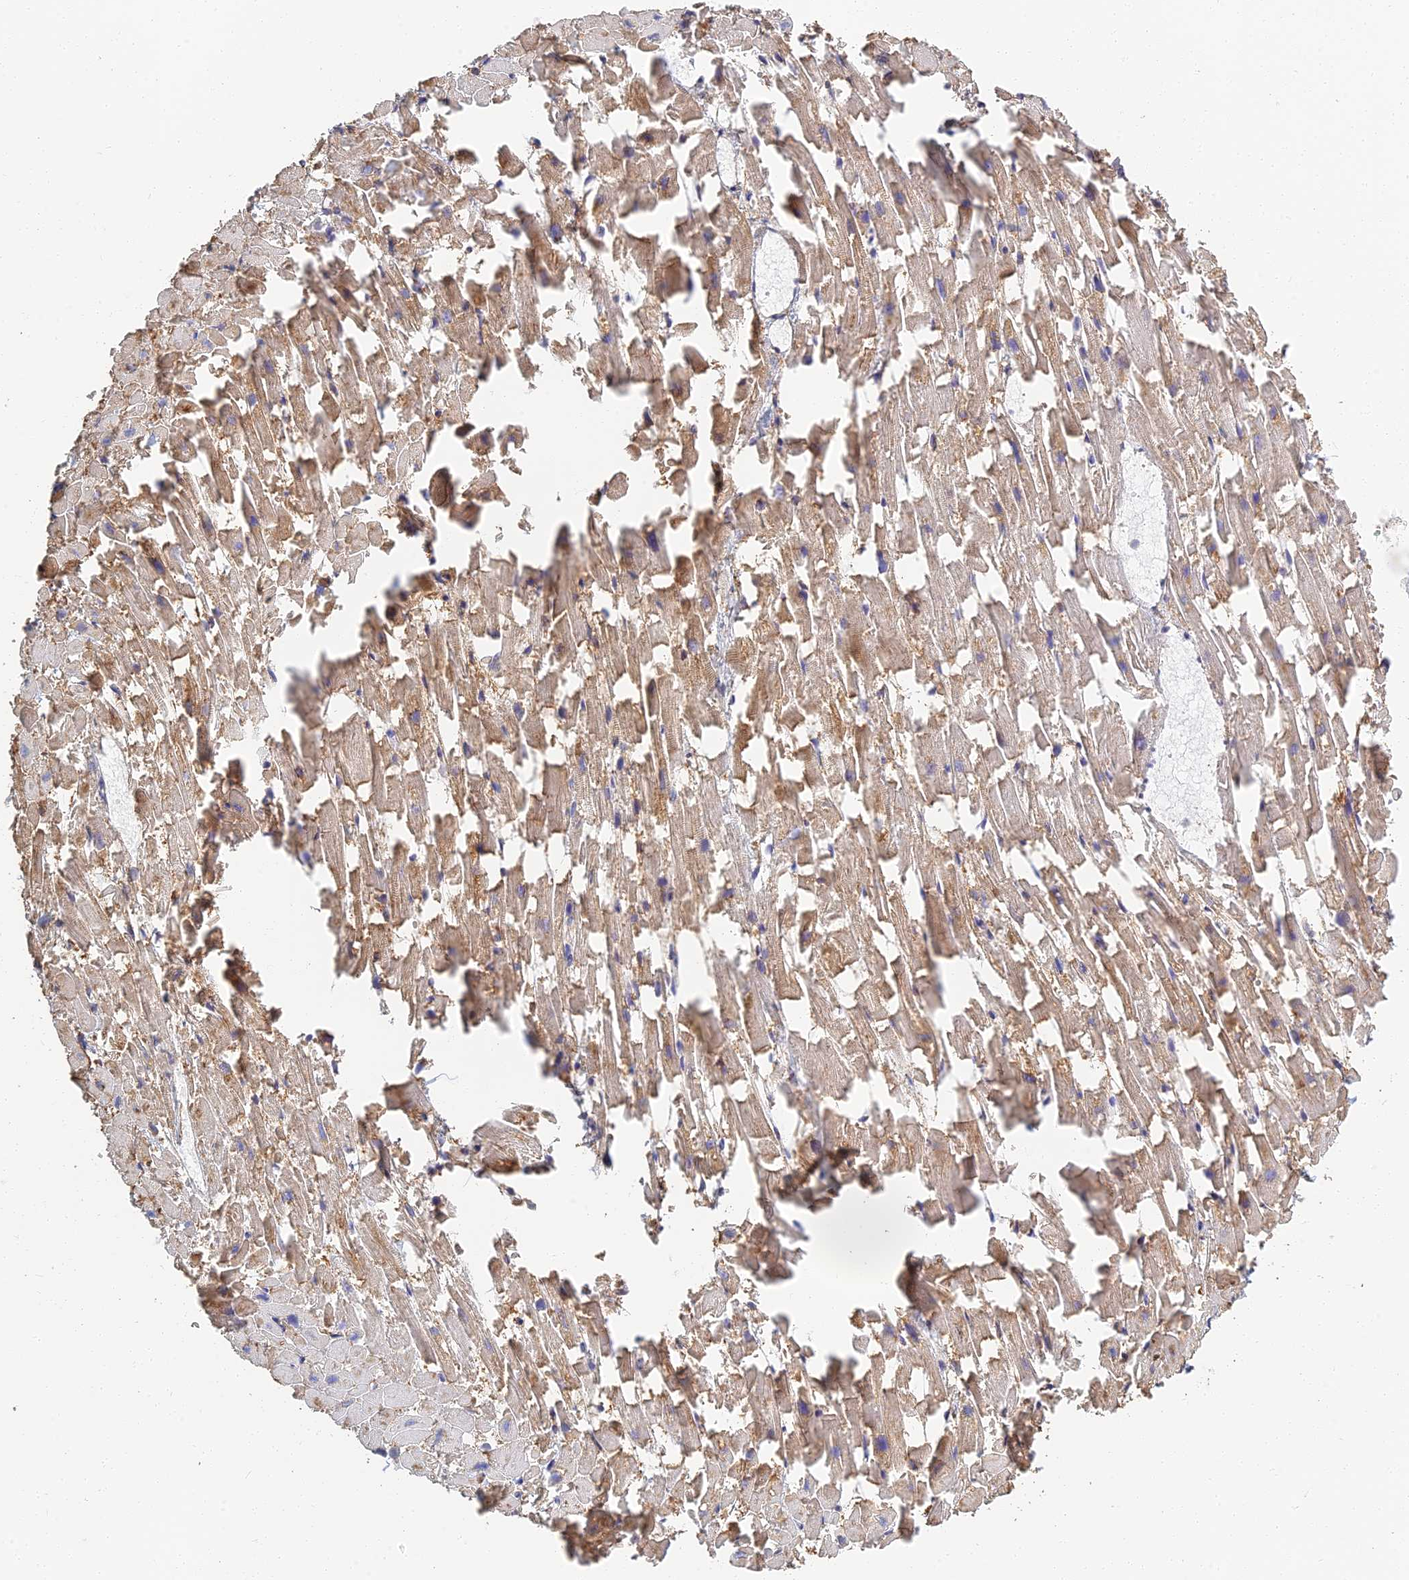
{"staining": {"intensity": "moderate", "quantity": "25%-75%", "location": "cytoplasmic/membranous"}, "tissue": "heart muscle", "cell_type": "Cardiomyocytes", "image_type": "normal", "snomed": [{"axis": "morphology", "description": "Normal tissue, NOS"}, {"axis": "topography", "description": "Heart"}], "caption": "The immunohistochemical stain shows moderate cytoplasmic/membranous staining in cardiomyocytes of unremarkable heart muscle.", "gene": "LRRN3", "patient": {"sex": "female", "age": 64}}